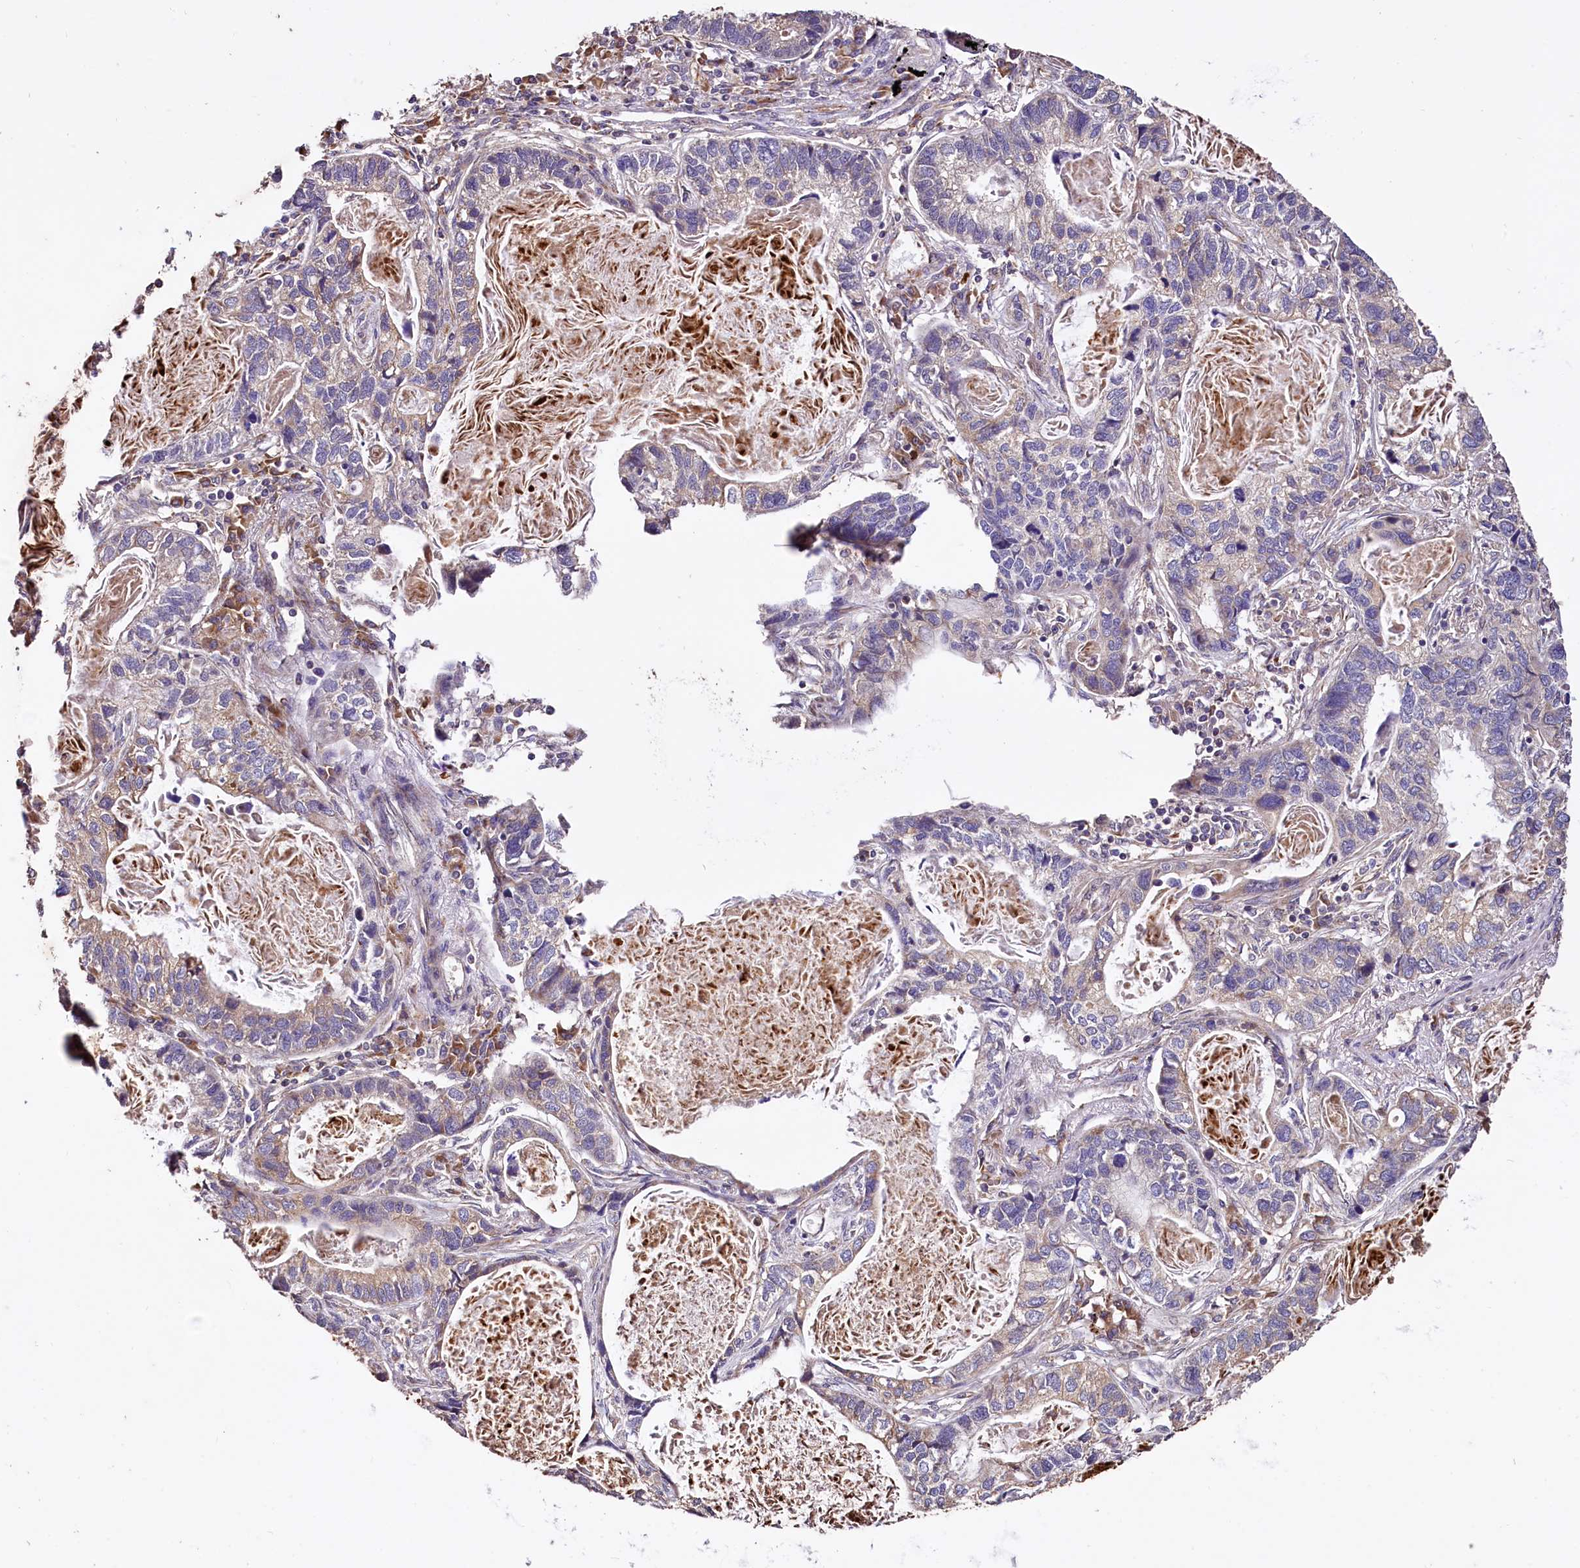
{"staining": {"intensity": "moderate", "quantity": "<25%", "location": "cytoplasmic/membranous"}, "tissue": "lung cancer", "cell_type": "Tumor cells", "image_type": "cancer", "snomed": [{"axis": "morphology", "description": "Adenocarcinoma, NOS"}, {"axis": "topography", "description": "Lung"}], "caption": "A high-resolution photomicrograph shows IHC staining of lung adenocarcinoma, which exhibits moderate cytoplasmic/membranous staining in approximately <25% of tumor cells. Using DAB (3,3'-diaminobenzidine) (brown) and hematoxylin (blue) stains, captured at high magnification using brightfield microscopy.", "gene": "RASSF1", "patient": {"sex": "male", "age": 67}}